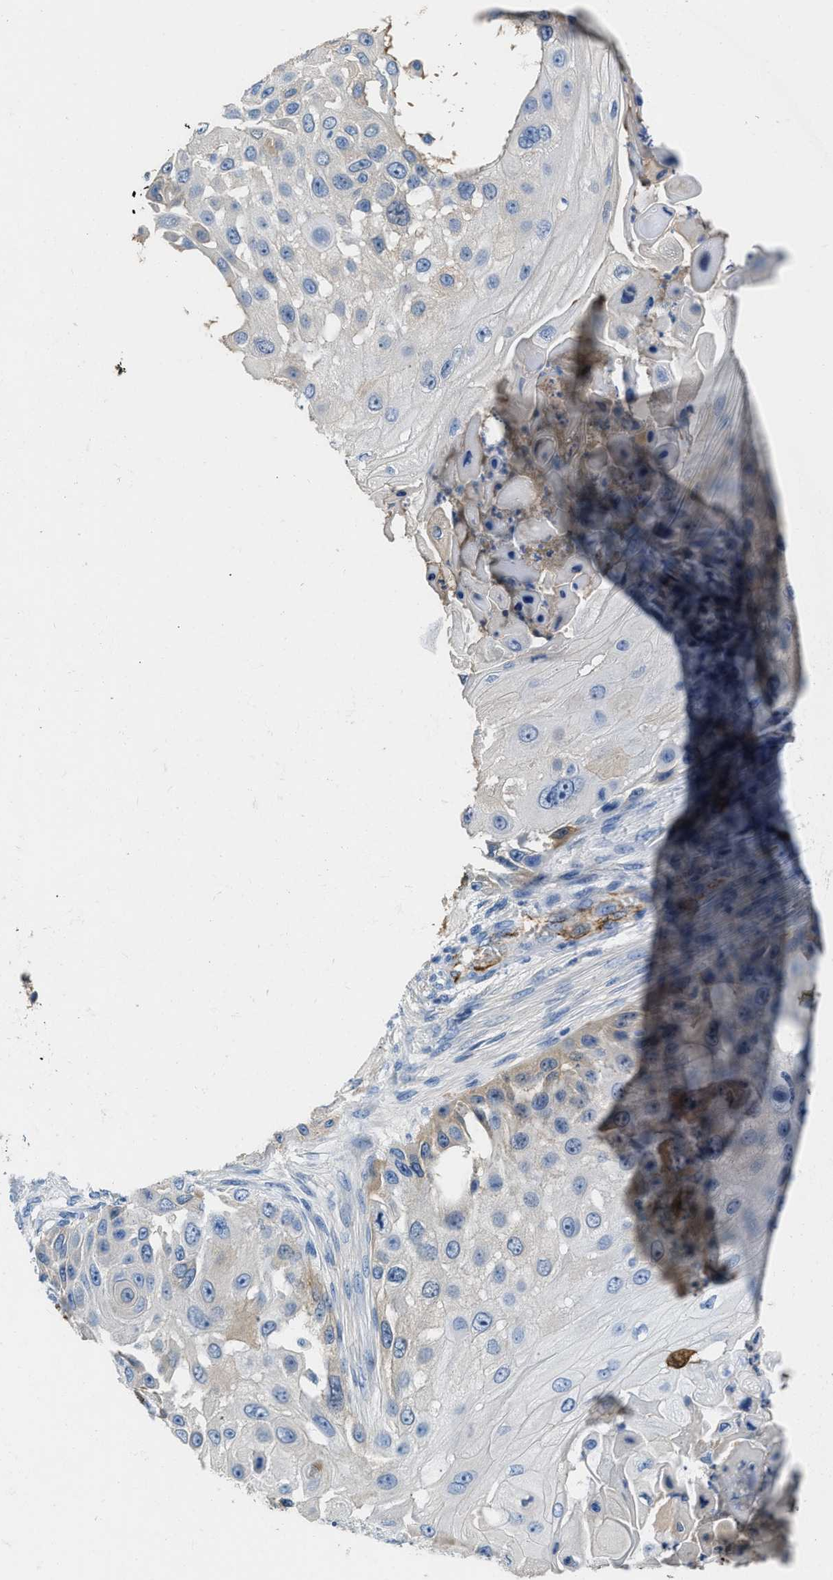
{"staining": {"intensity": "negative", "quantity": "none", "location": "none"}, "tissue": "skin cancer", "cell_type": "Tumor cells", "image_type": "cancer", "snomed": [{"axis": "morphology", "description": "Squamous cell carcinoma, NOS"}, {"axis": "topography", "description": "Skin"}], "caption": "Immunohistochemistry of squamous cell carcinoma (skin) shows no positivity in tumor cells.", "gene": "SPEG", "patient": {"sex": "female", "age": 44}}